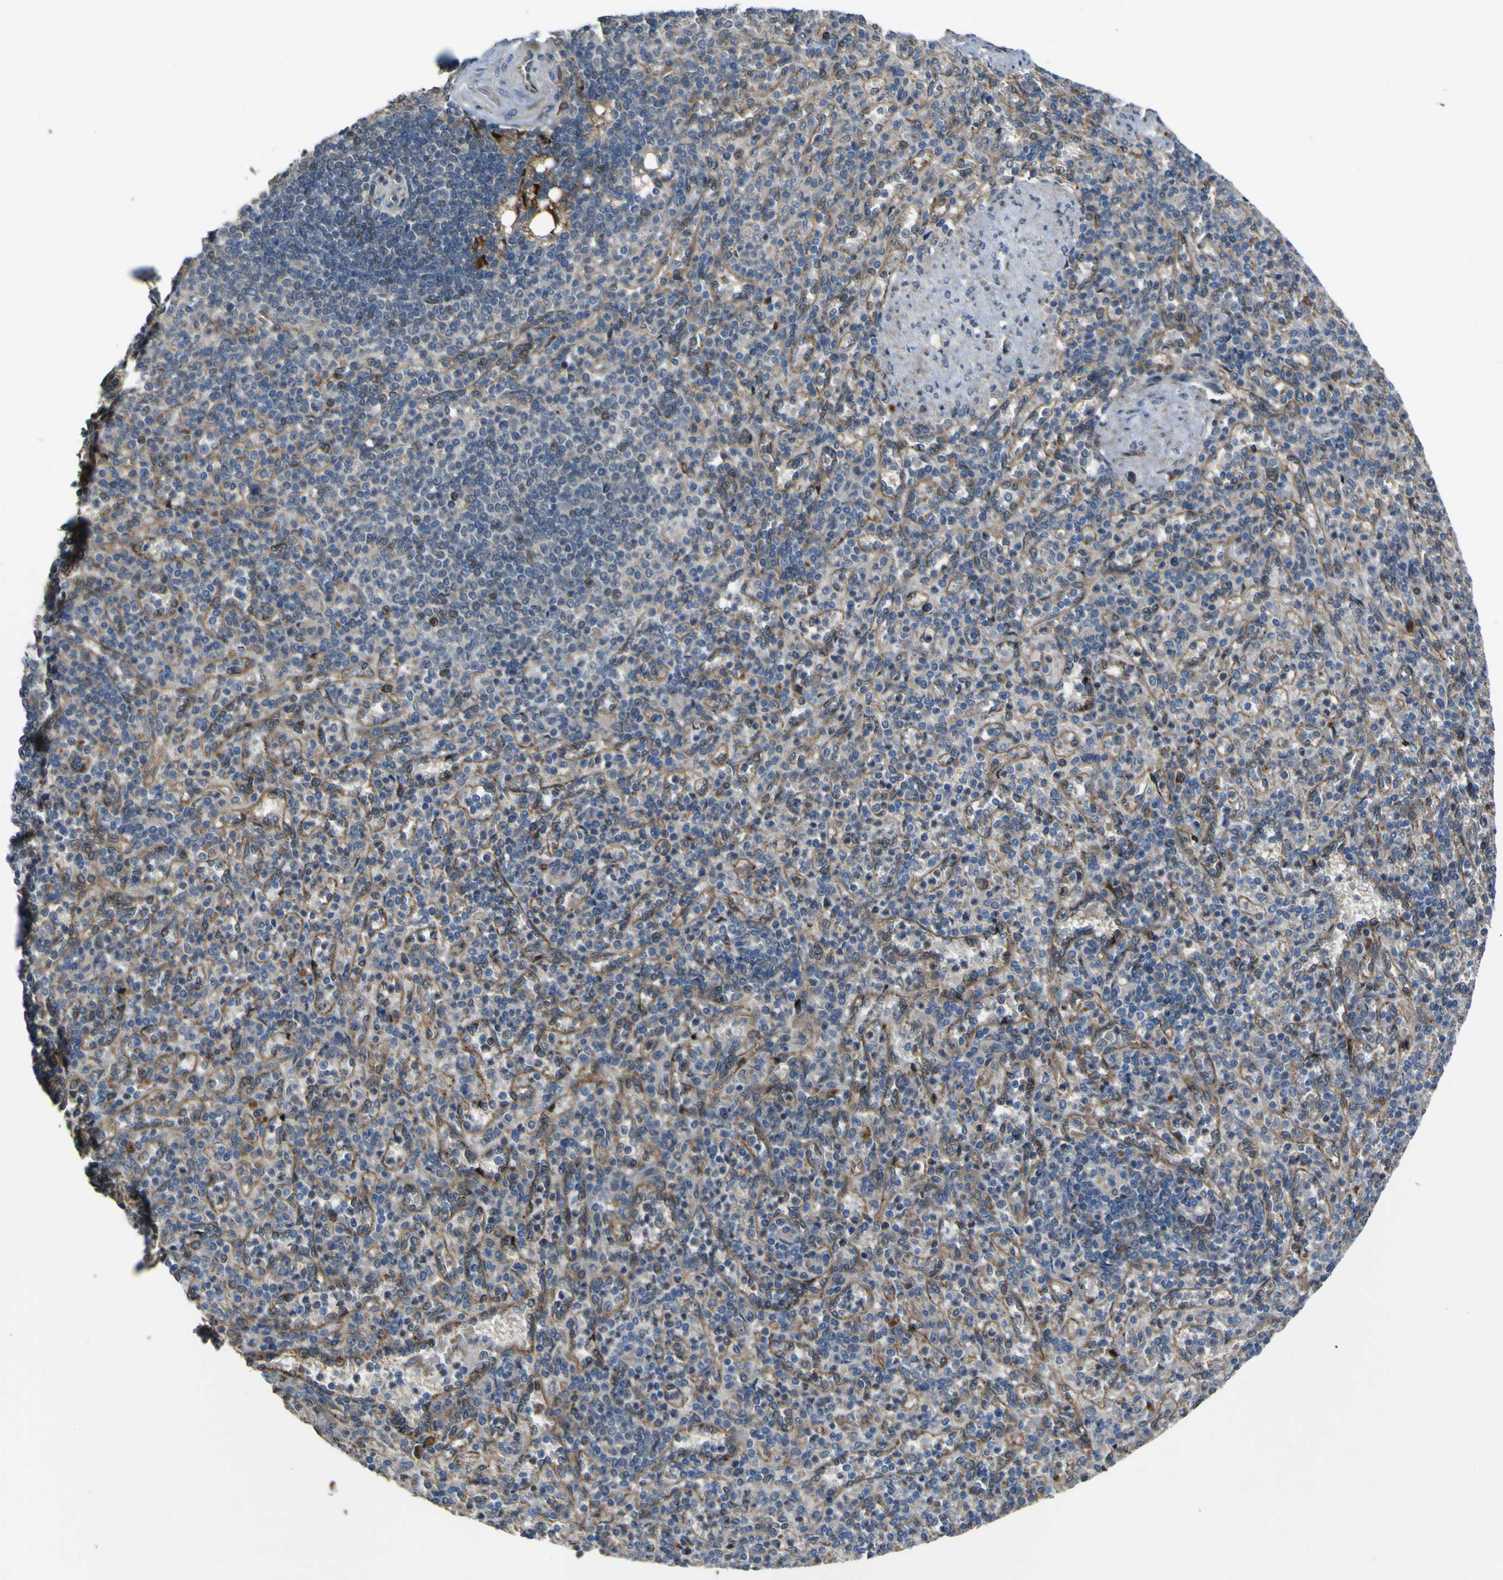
{"staining": {"intensity": "strong", "quantity": "25%-75%", "location": "nuclear"}, "tissue": "spleen", "cell_type": "Cells in red pulp", "image_type": "normal", "snomed": [{"axis": "morphology", "description": "Normal tissue, NOS"}, {"axis": "topography", "description": "Spleen"}], "caption": "Spleen stained with immunohistochemistry (IHC) exhibits strong nuclear expression in about 25%-75% of cells in red pulp. Using DAB (brown) and hematoxylin (blue) stains, captured at high magnification using brightfield microscopy.", "gene": "LBHD1", "patient": {"sex": "female", "age": 74}}